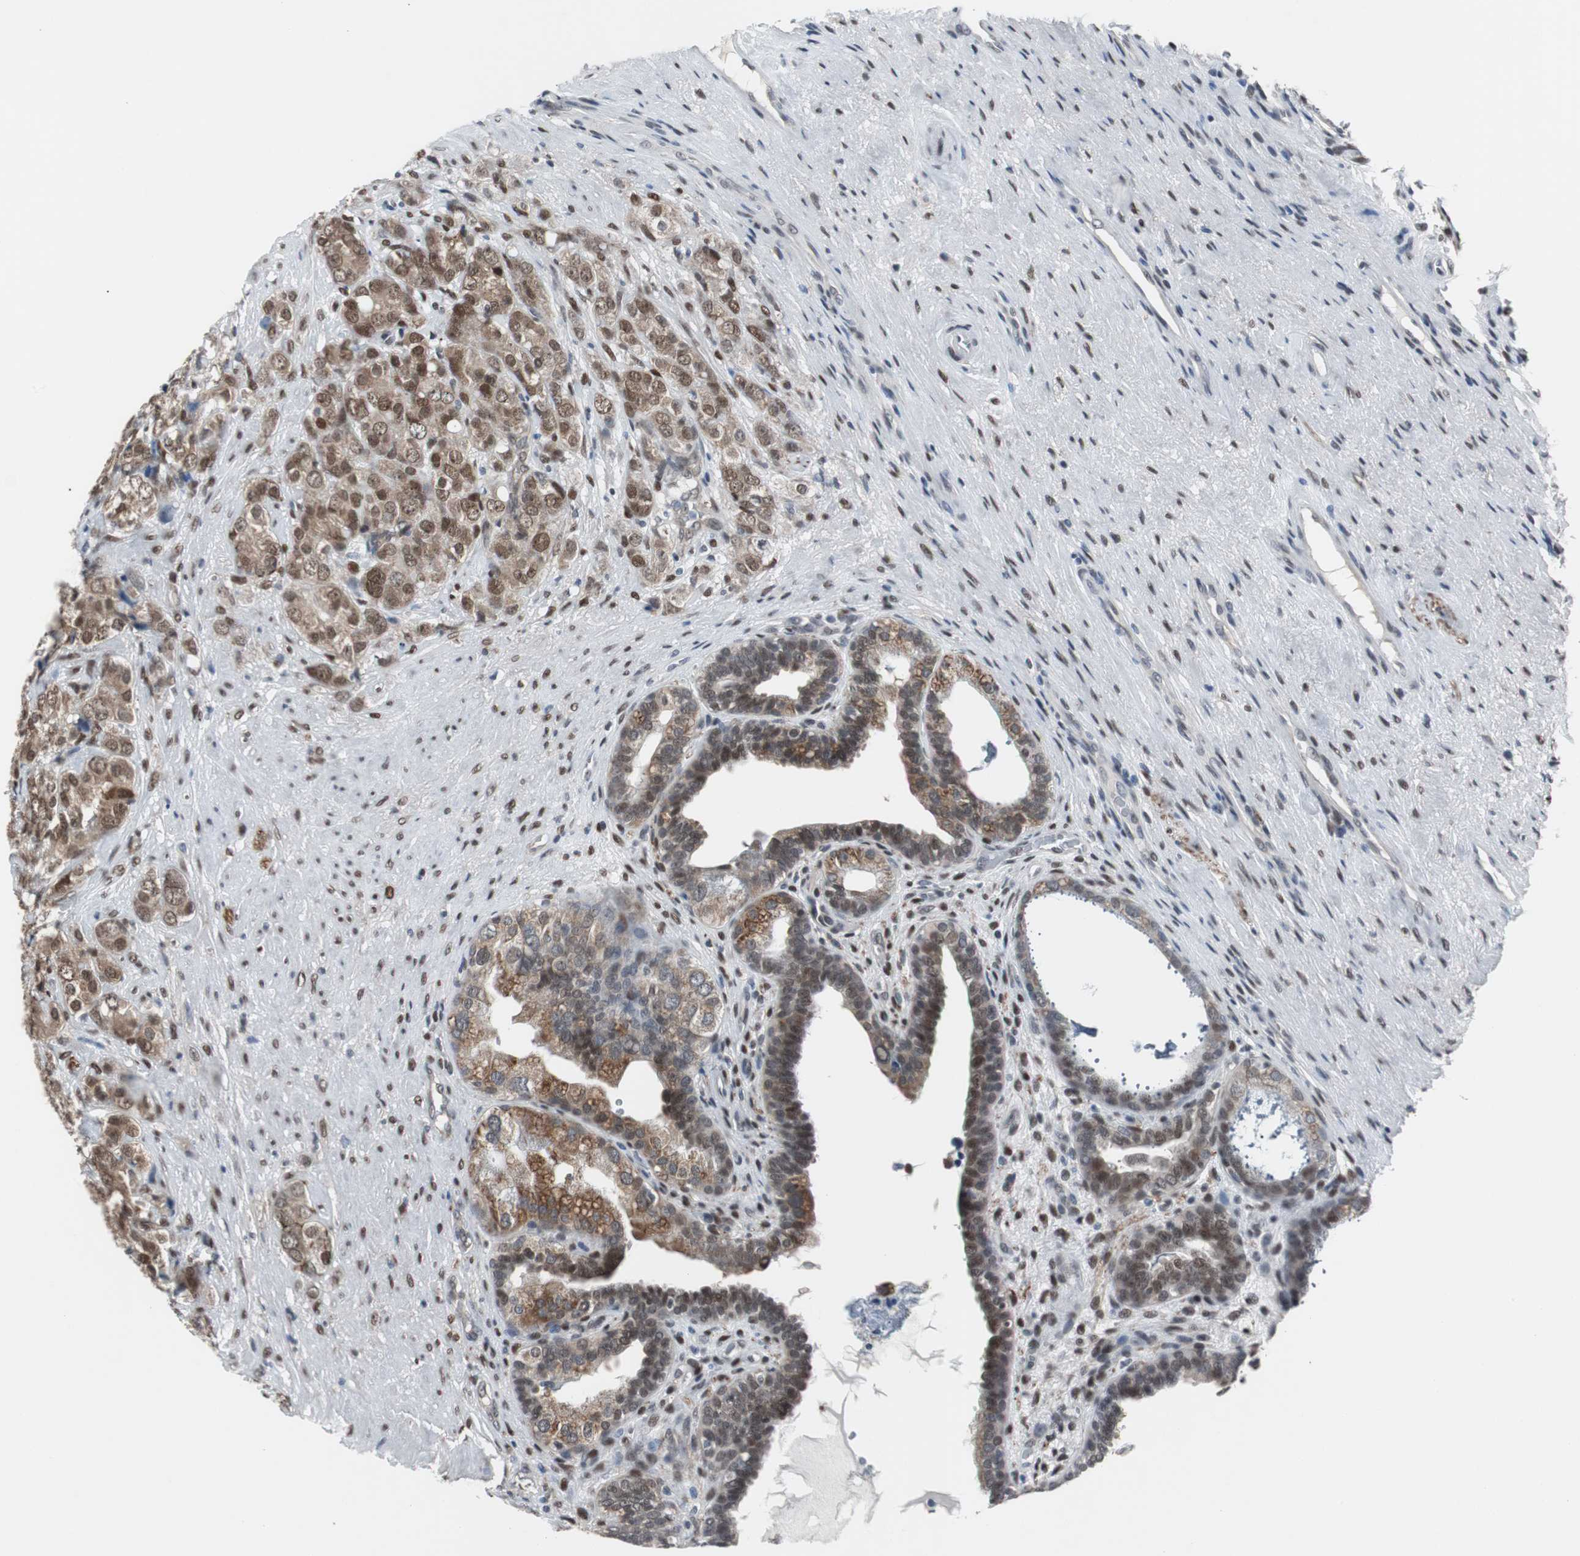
{"staining": {"intensity": "moderate", "quantity": ">75%", "location": "cytoplasmic/membranous,nuclear"}, "tissue": "prostate cancer", "cell_type": "Tumor cells", "image_type": "cancer", "snomed": [{"axis": "morphology", "description": "Adenocarcinoma, High grade"}, {"axis": "topography", "description": "Prostate"}], "caption": "IHC staining of prostate cancer, which exhibits medium levels of moderate cytoplasmic/membranous and nuclear positivity in about >75% of tumor cells indicating moderate cytoplasmic/membranous and nuclear protein staining. The staining was performed using DAB (brown) for protein detection and nuclei were counterstained in hematoxylin (blue).", "gene": "ZHX2", "patient": {"sex": "male", "age": 68}}